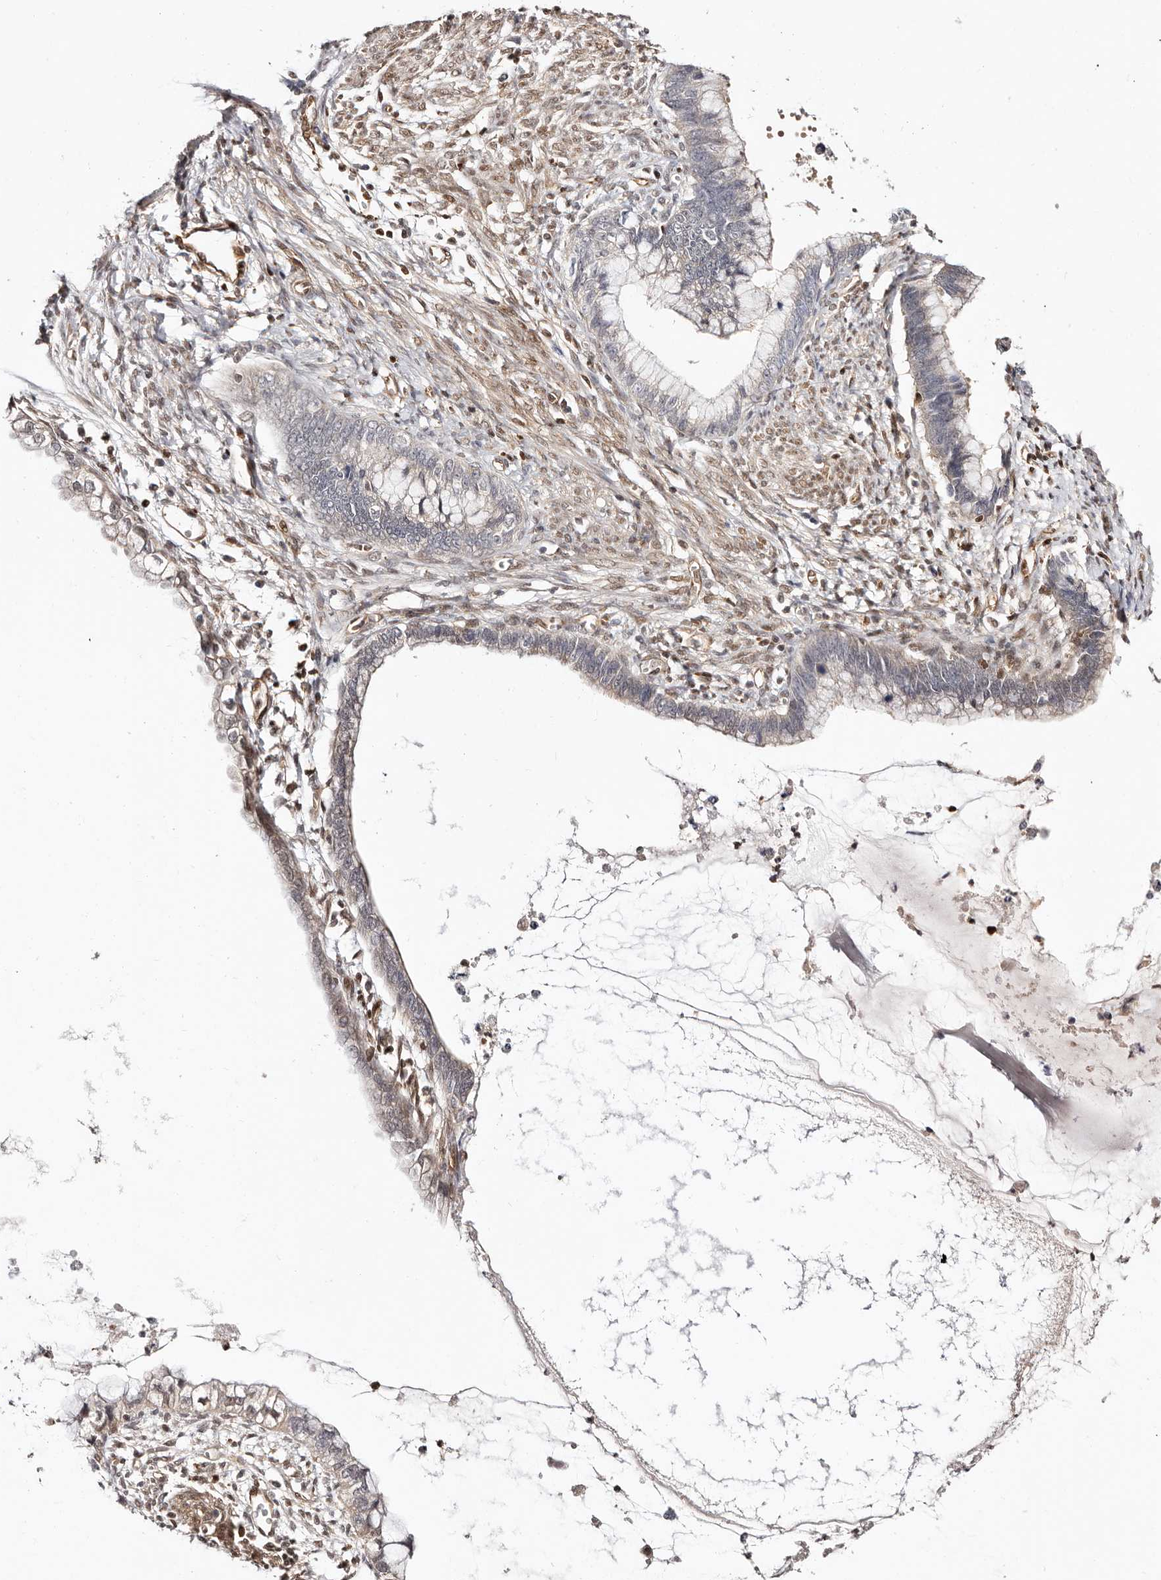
{"staining": {"intensity": "weak", "quantity": "<25%", "location": "cytoplasmic/membranous"}, "tissue": "cervical cancer", "cell_type": "Tumor cells", "image_type": "cancer", "snomed": [{"axis": "morphology", "description": "Adenocarcinoma, NOS"}, {"axis": "topography", "description": "Cervix"}], "caption": "Immunohistochemistry of adenocarcinoma (cervical) reveals no staining in tumor cells. (DAB immunohistochemistry (IHC) visualized using brightfield microscopy, high magnification).", "gene": "STAT5A", "patient": {"sex": "female", "age": 44}}